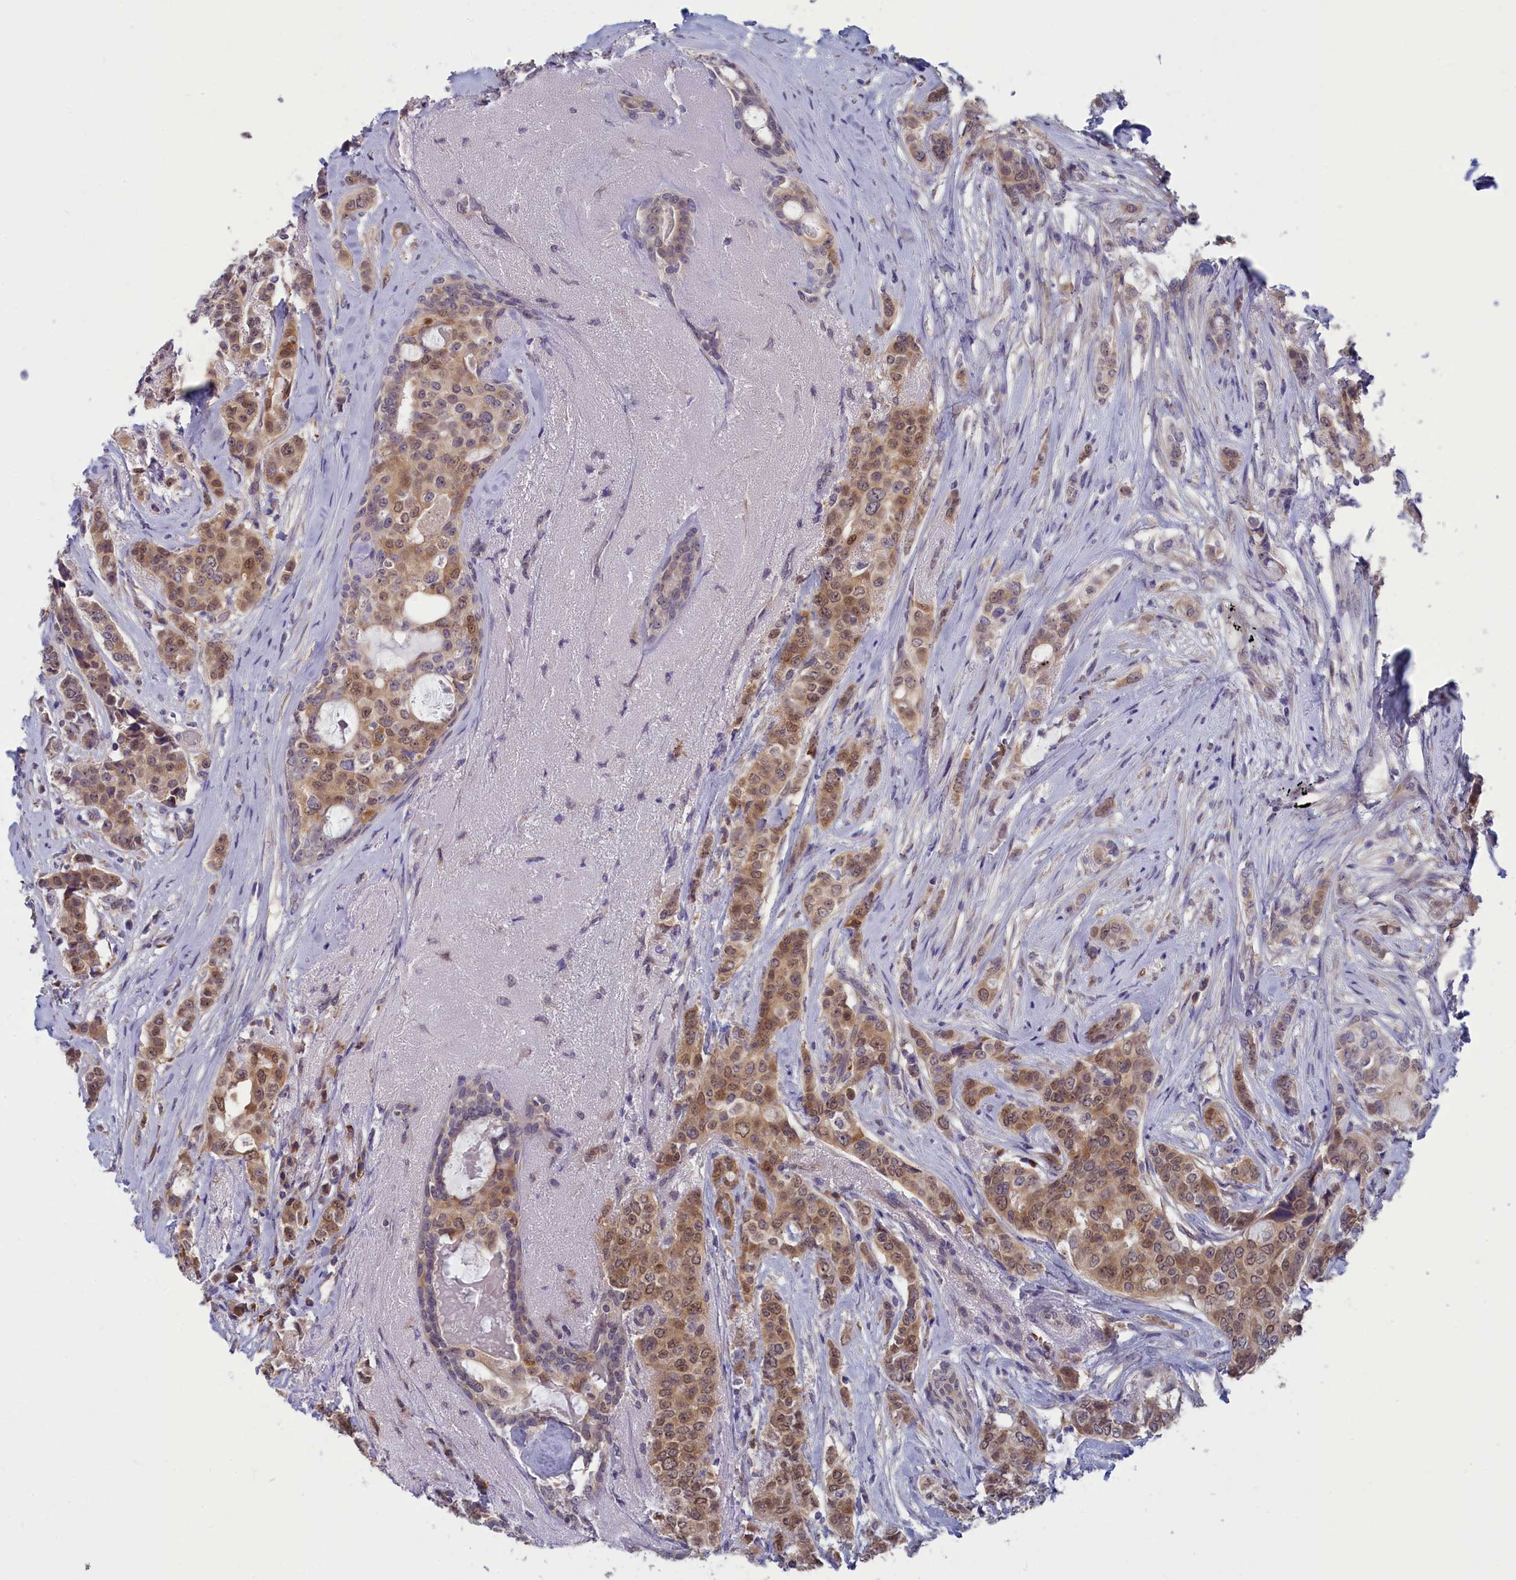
{"staining": {"intensity": "moderate", "quantity": ">75%", "location": "cytoplasmic/membranous,nuclear"}, "tissue": "breast cancer", "cell_type": "Tumor cells", "image_type": "cancer", "snomed": [{"axis": "morphology", "description": "Lobular carcinoma"}, {"axis": "topography", "description": "Breast"}], "caption": "Moderate cytoplasmic/membranous and nuclear positivity is appreciated in approximately >75% of tumor cells in breast cancer. Immunohistochemistry stains the protein of interest in brown and the nuclei are stained blue.", "gene": "MRI1", "patient": {"sex": "female", "age": 51}}